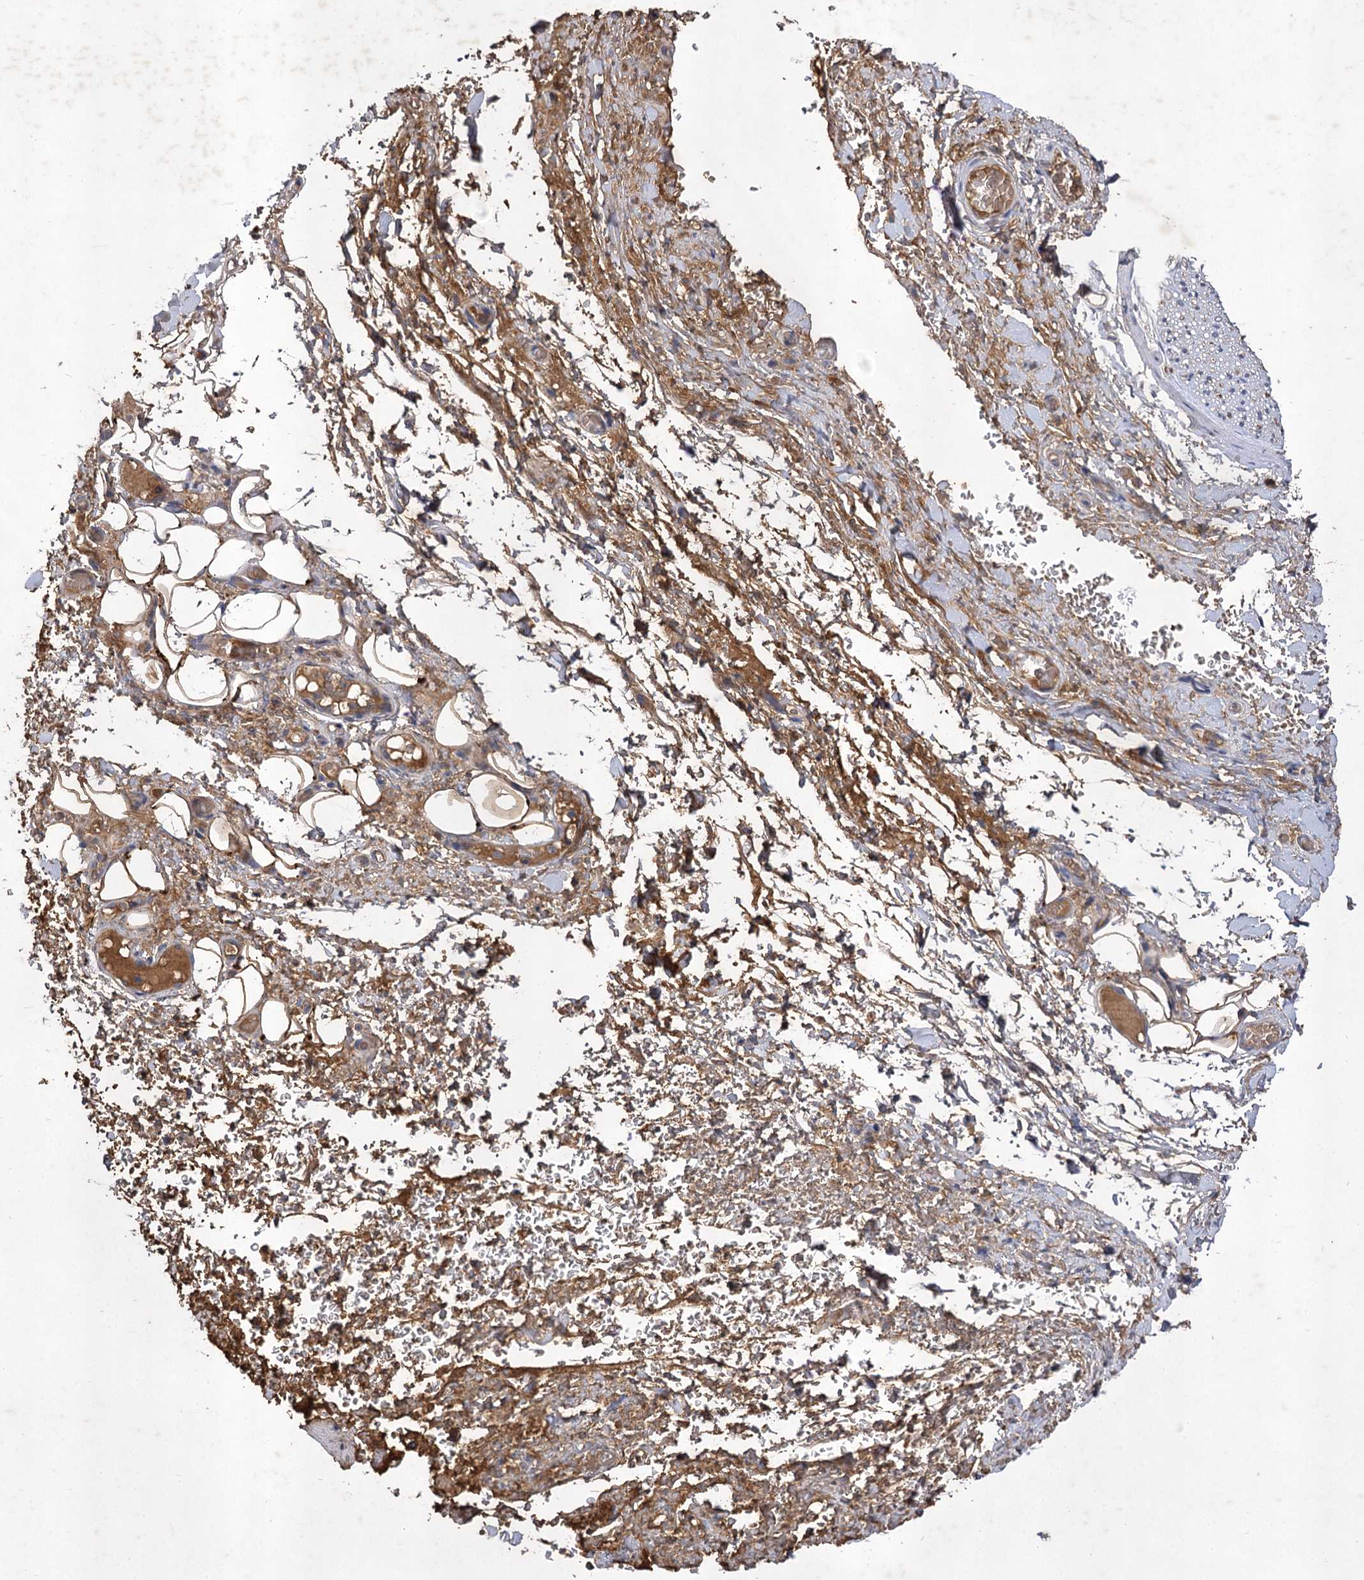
{"staining": {"intensity": "negative", "quantity": "none", "location": "none"}, "tissue": "soft tissue", "cell_type": "Fibroblasts", "image_type": "normal", "snomed": [{"axis": "morphology", "description": "Normal tissue, NOS"}, {"axis": "morphology", "description": "Adenocarcinoma, NOS"}, {"axis": "topography", "description": "Stomach, upper"}, {"axis": "topography", "description": "Peripheral nerve tissue"}], "caption": "IHC histopathology image of unremarkable soft tissue: human soft tissue stained with DAB (3,3'-diaminobenzidine) reveals no significant protein positivity in fibroblasts. (DAB immunohistochemistry (IHC) with hematoxylin counter stain).", "gene": "USP50", "patient": {"sex": "male", "age": 62}}